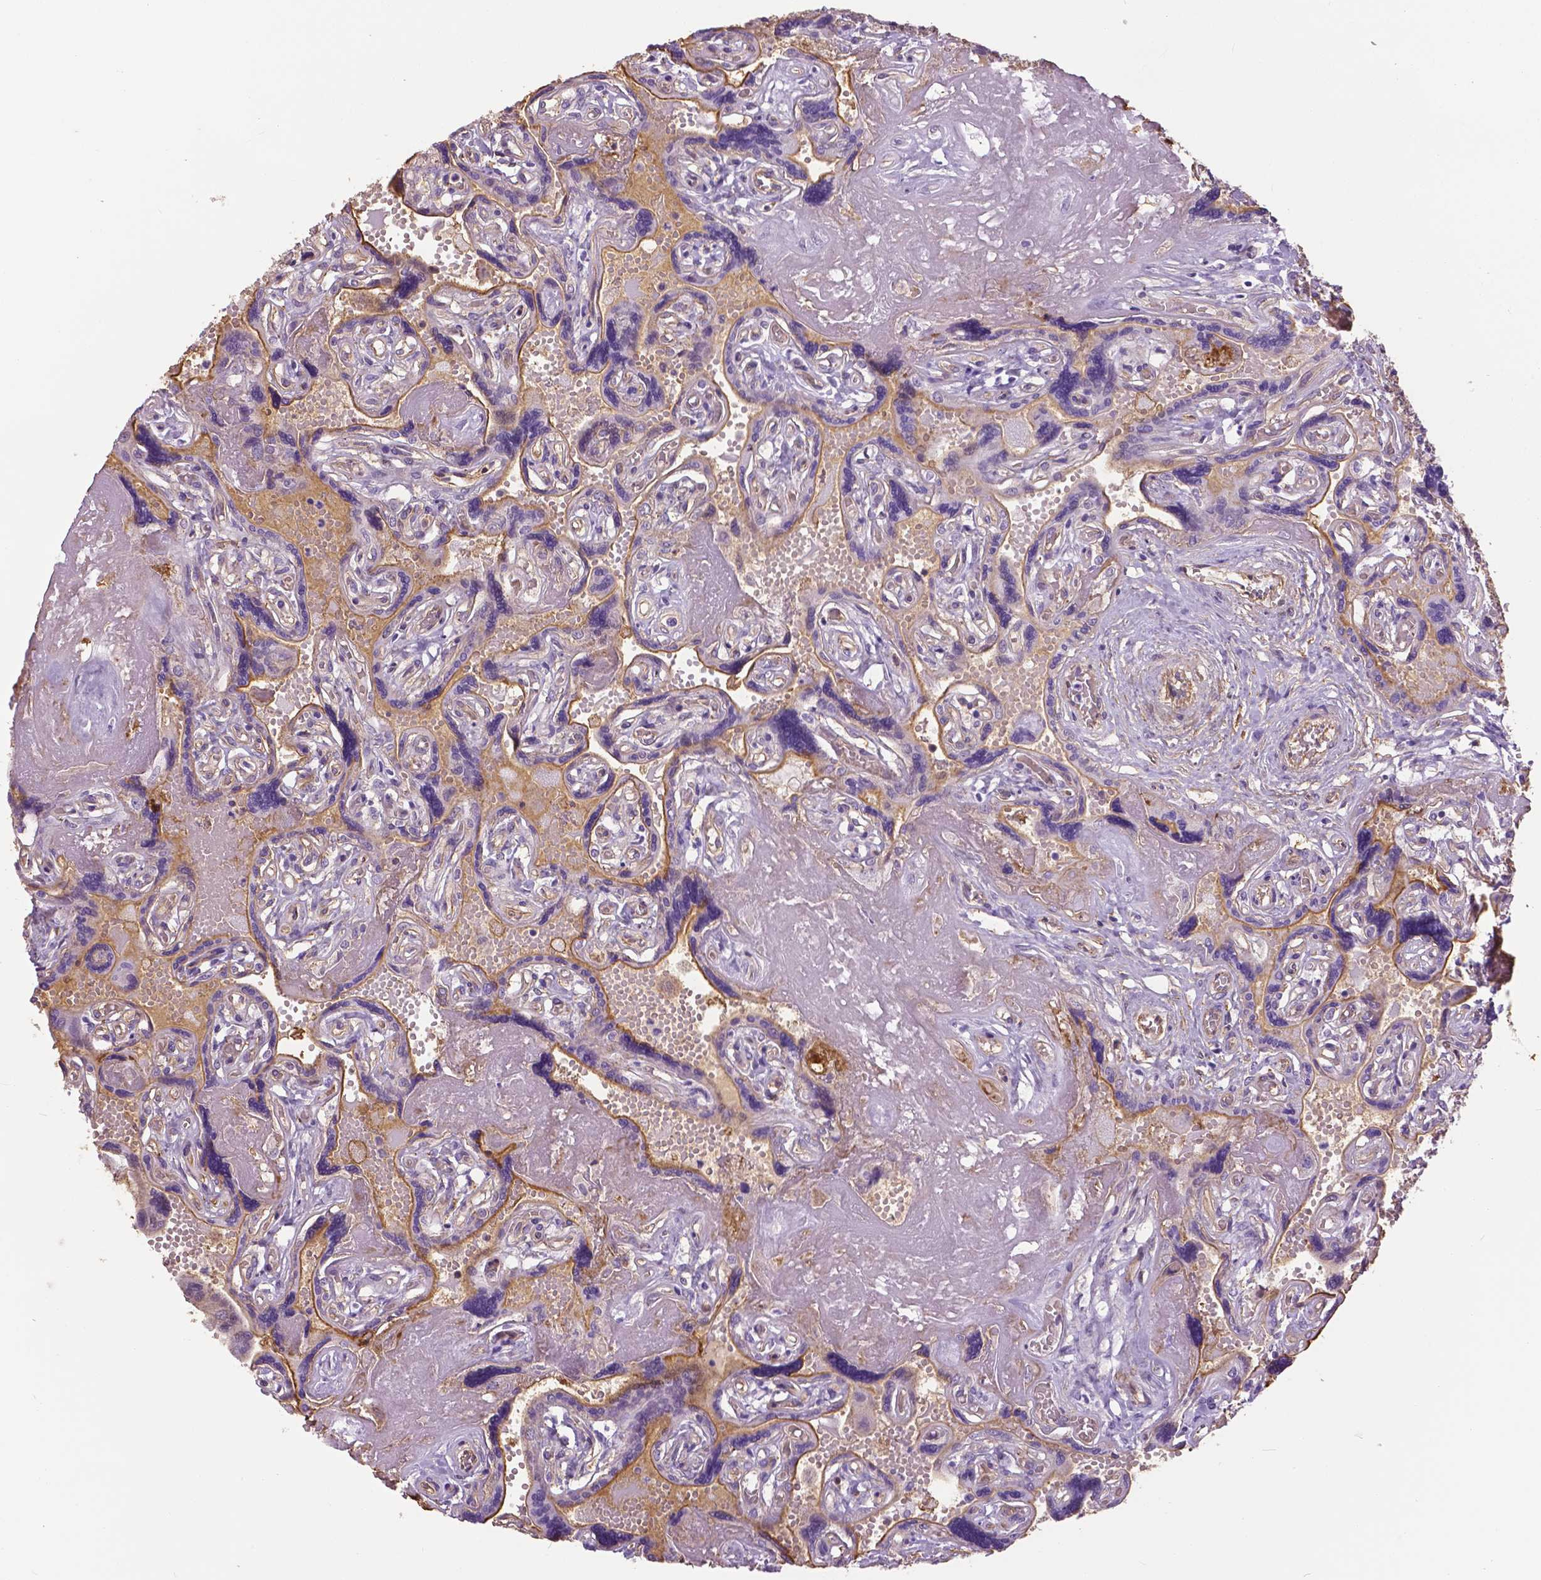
{"staining": {"intensity": "negative", "quantity": "none", "location": "none"}, "tissue": "placenta", "cell_type": "Decidual cells", "image_type": "normal", "snomed": [{"axis": "morphology", "description": "Normal tissue, NOS"}, {"axis": "topography", "description": "Placenta"}], "caption": "This is an IHC photomicrograph of unremarkable human placenta. There is no staining in decidual cells.", "gene": "ANXA13", "patient": {"sex": "female", "age": 32}}